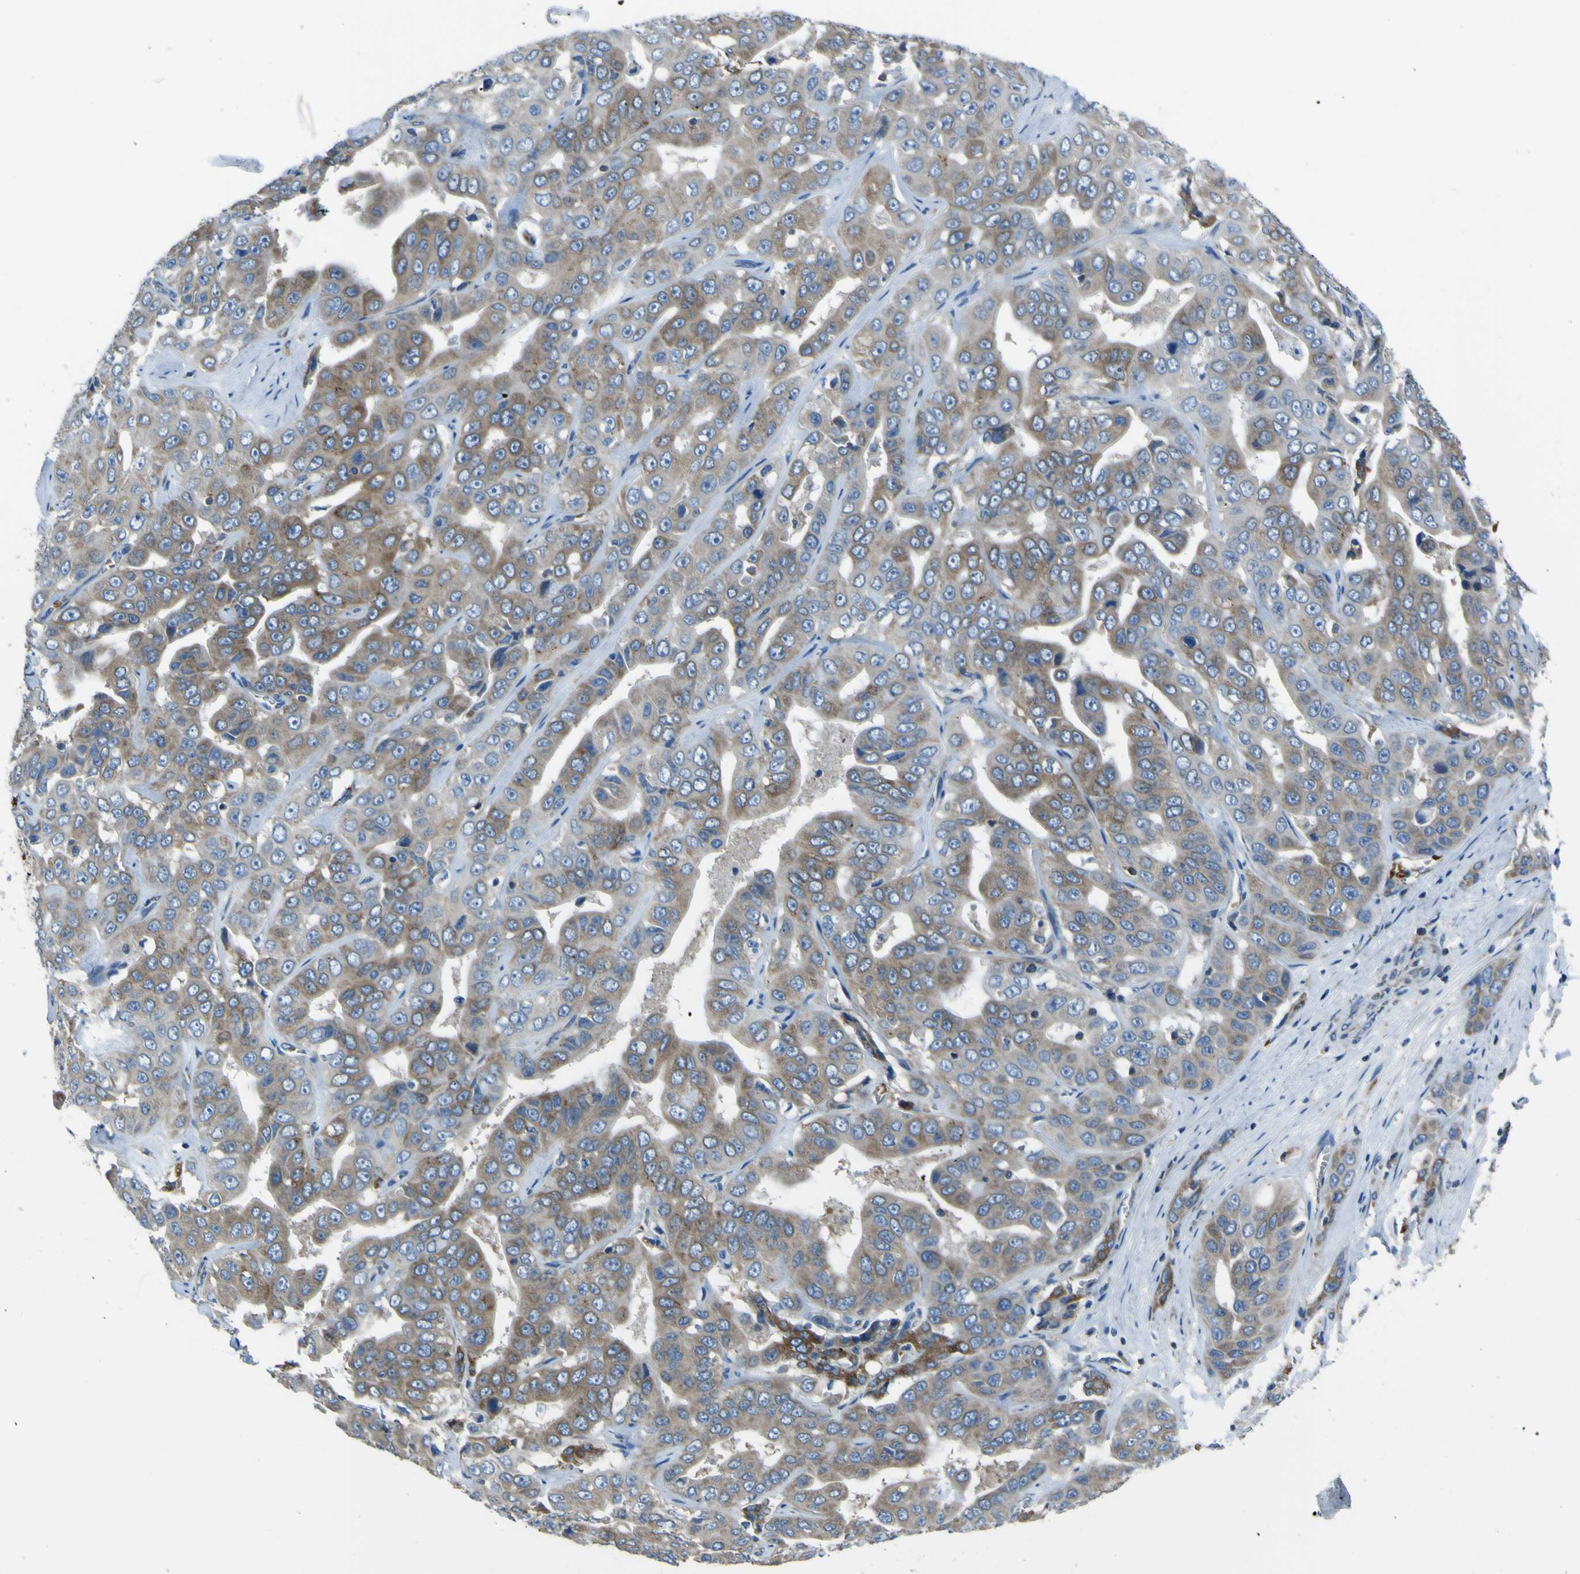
{"staining": {"intensity": "moderate", "quantity": ">75%", "location": "cytoplasmic/membranous"}, "tissue": "liver cancer", "cell_type": "Tumor cells", "image_type": "cancer", "snomed": [{"axis": "morphology", "description": "Cholangiocarcinoma"}, {"axis": "topography", "description": "Liver"}], "caption": "This micrograph reveals immunohistochemistry (IHC) staining of cholangiocarcinoma (liver), with medium moderate cytoplasmic/membranous positivity in approximately >75% of tumor cells.", "gene": "STIM1", "patient": {"sex": "female", "age": 52}}